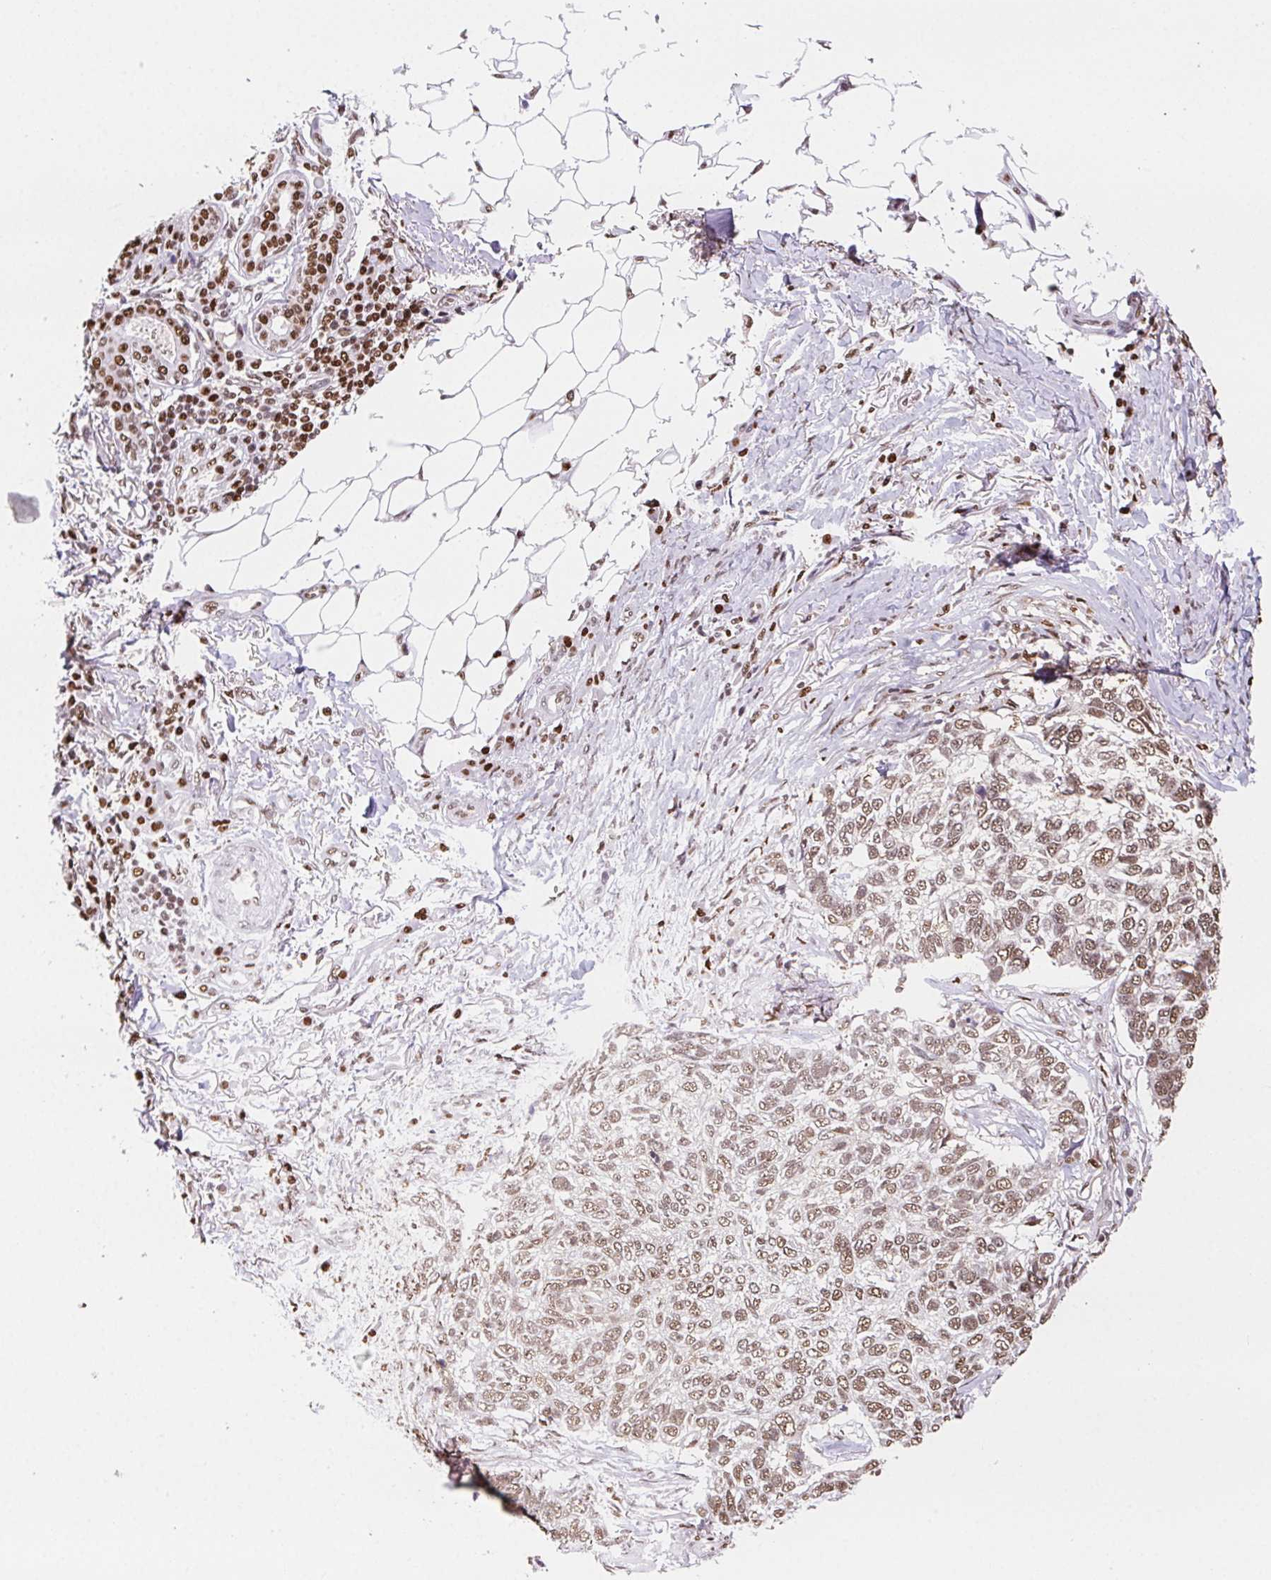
{"staining": {"intensity": "weak", "quantity": ">75%", "location": "nuclear"}, "tissue": "skin cancer", "cell_type": "Tumor cells", "image_type": "cancer", "snomed": [{"axis": "morphology", "description": "Basal cell carcinoma"}, {"axis": "topography", "description": "Skin"}], "caption": "There is low levels of weak nuclear staining in tumor cells of skin cancer (basal cell carcinoma), as demonstrated by immunohistochemical staining (brown color).", "gene": "SET", "patient": {"sex": "female", "age": 65}}